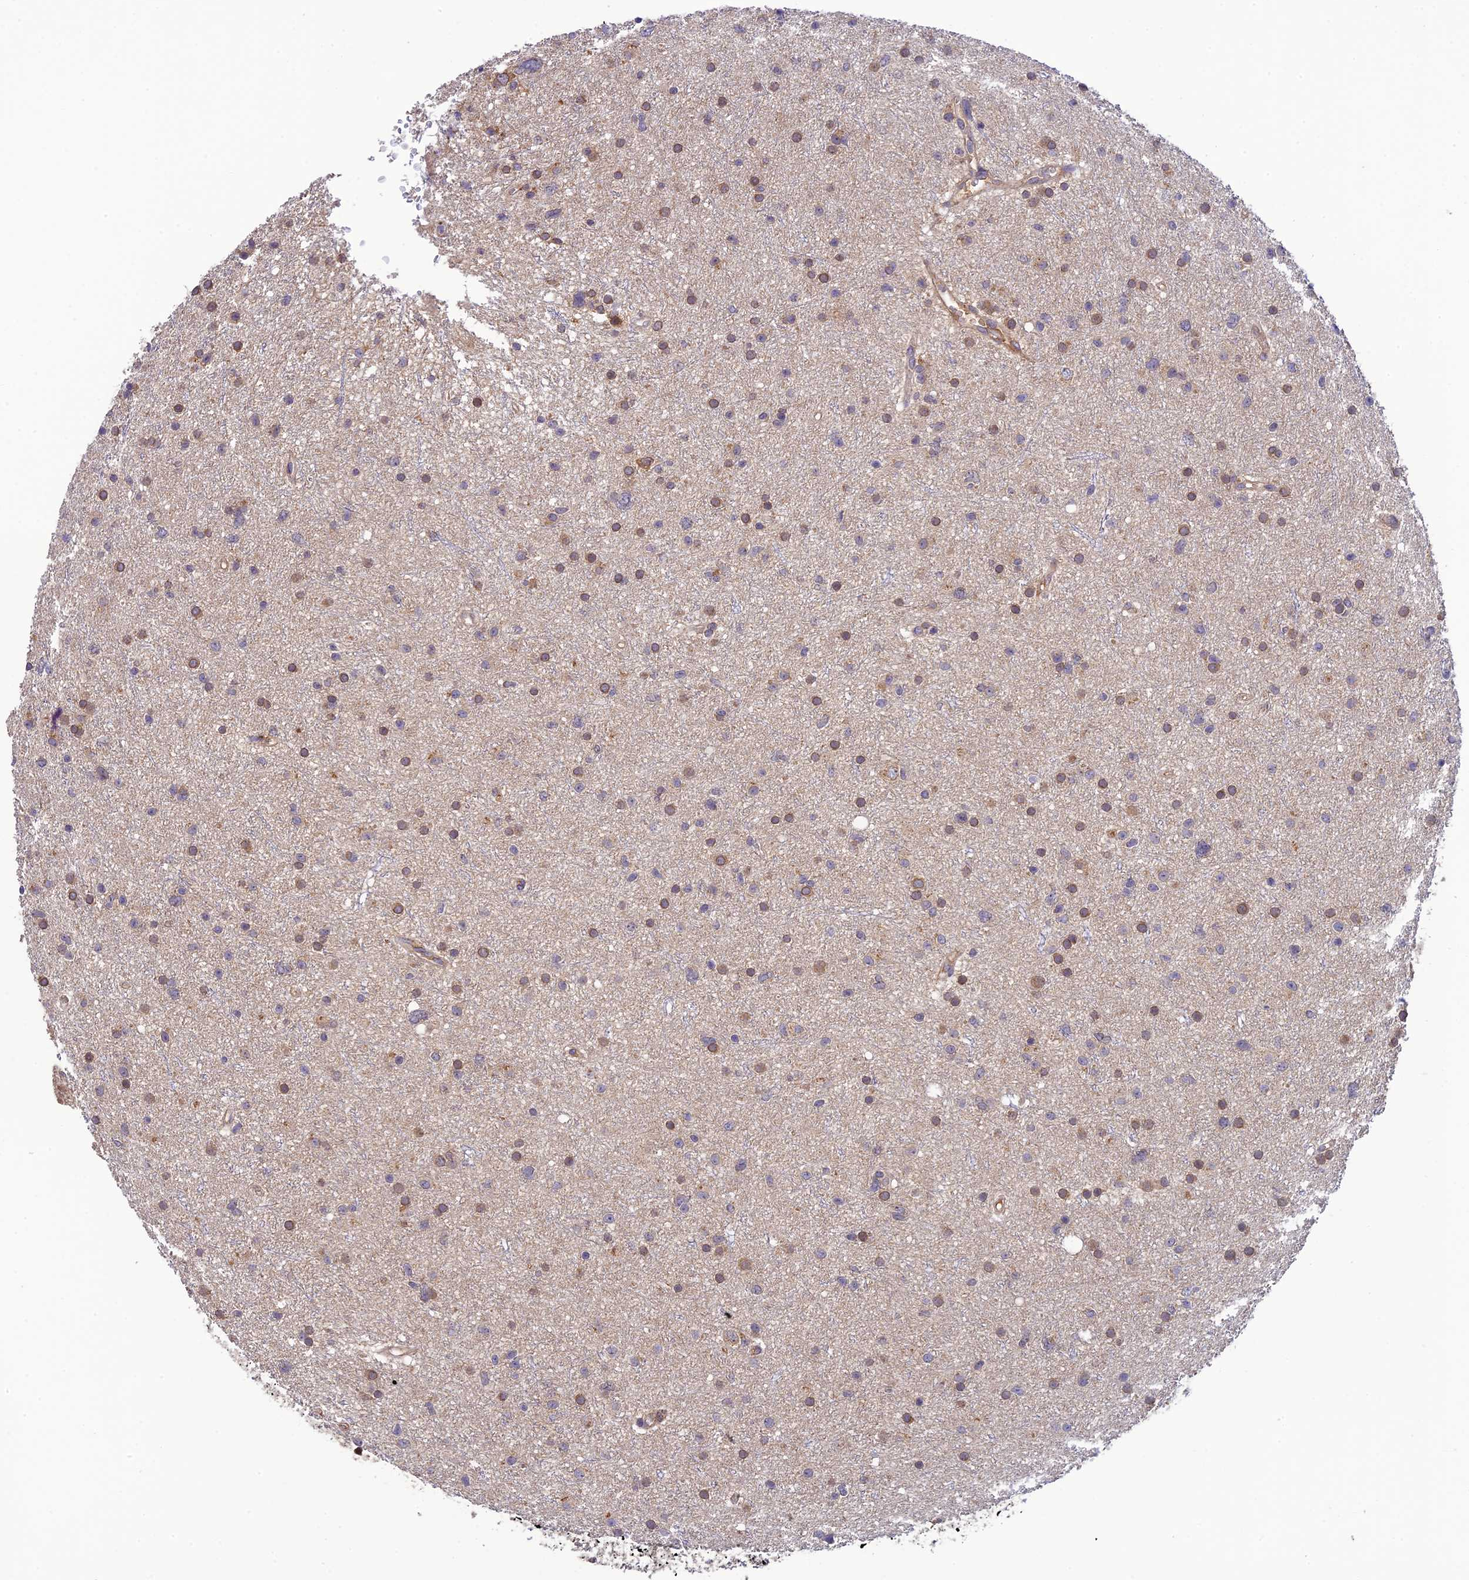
{"staining": {"intensity": "moderate", "quantity": "25%-75%", "location": "cytoplasmic/membranous"}, "tissue": "glioma", "cell_type": "Tumor cells", "image_type": "cancer", "snomed": [{"axis": "morphology", "description": "Glioma, malignant, Low grade"}, {"axis": "topography", "description": "Cerebral cortex"}], "caption": "Immunohistochemistry (DAB) staining of malignant low-grade glioma shows moderate cytoplasmic/membranous protein positivity in approximately 25%-75% of tumor cells.", "gene": "P3H3", "patient": {"sex": "female", "age": 39}}